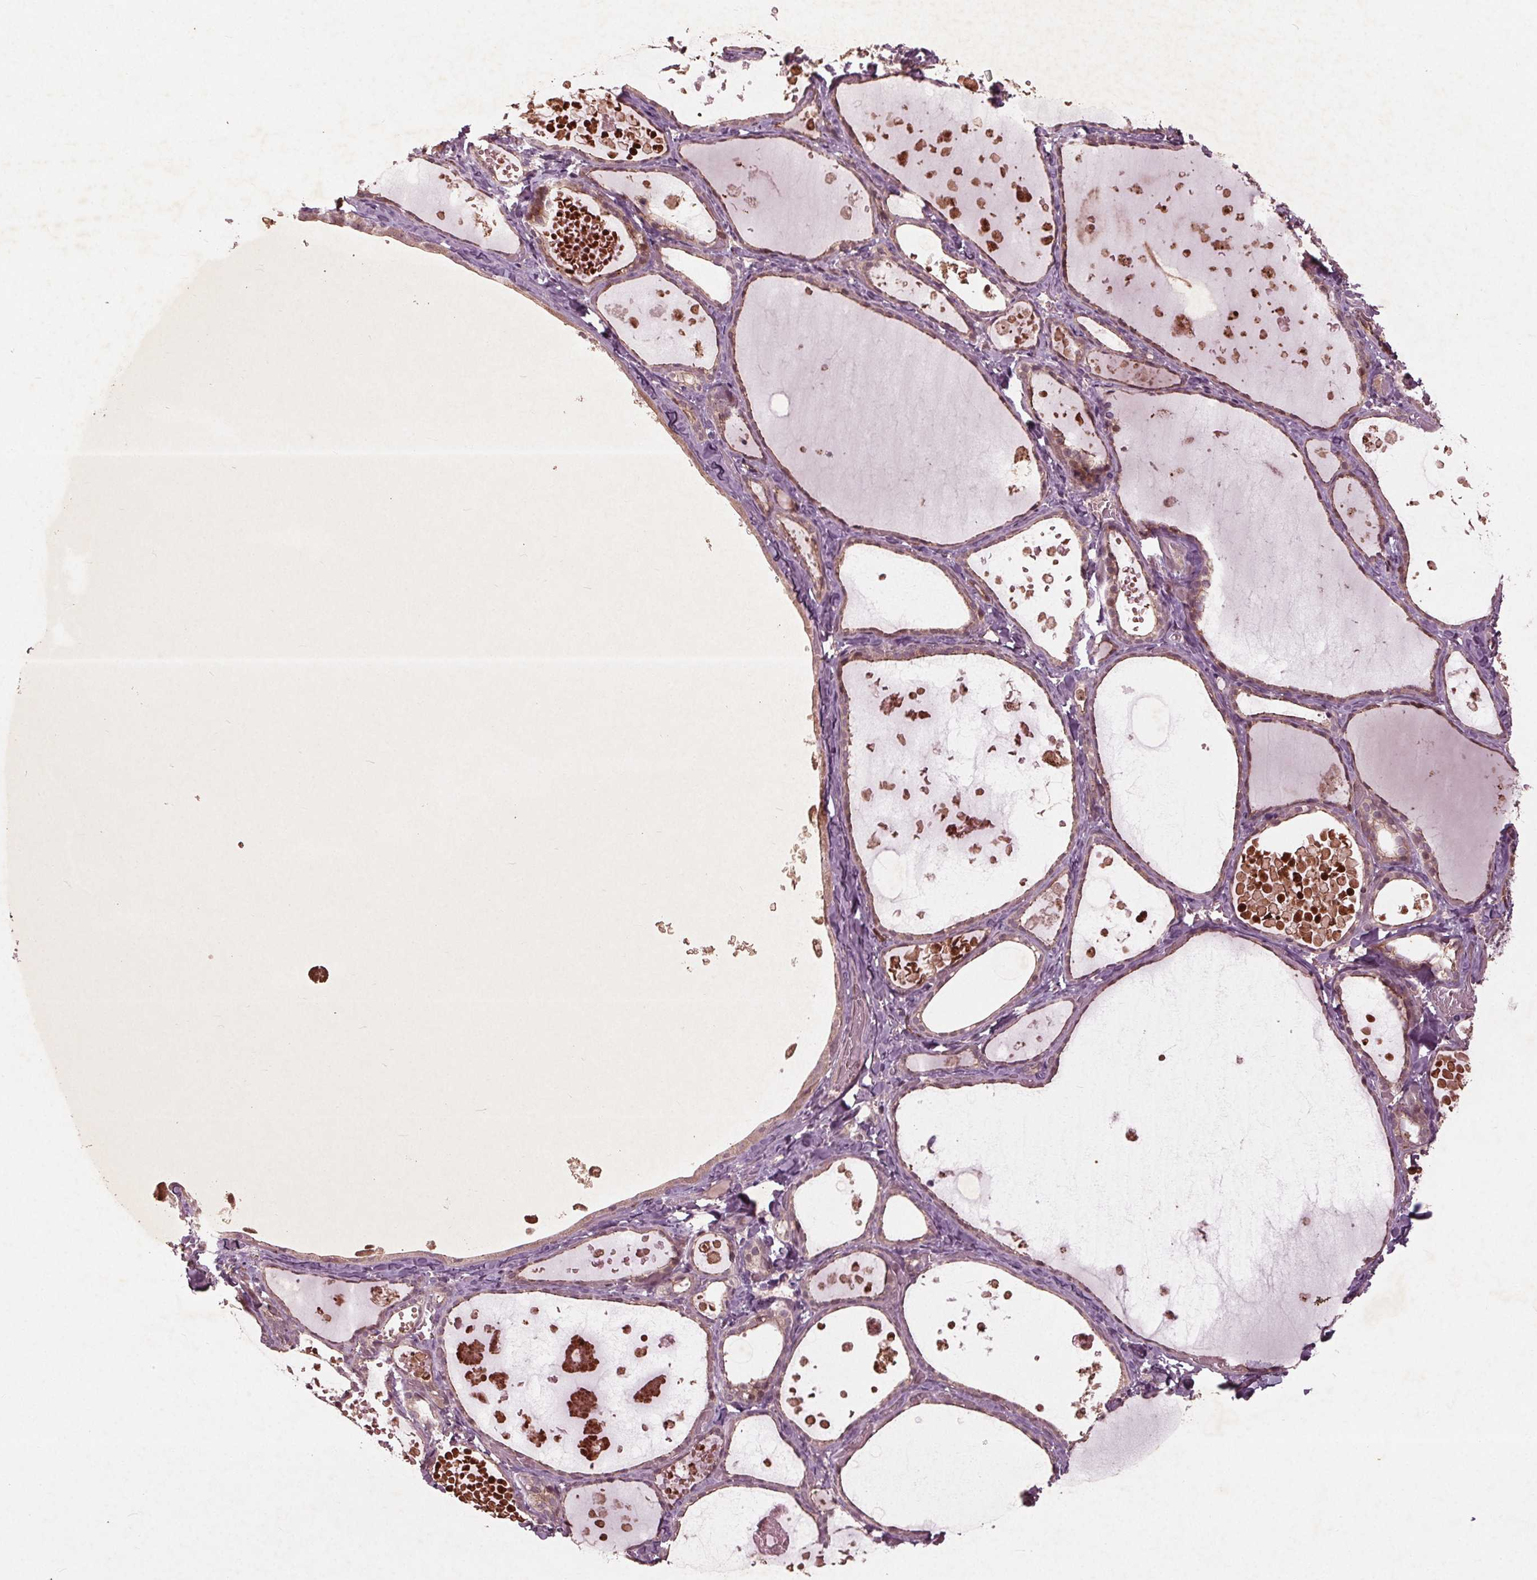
{"staining": {"intensity": "negative", "quantity": "none", "location": "none"}, "tissue": "thyroid gland", "cell_type": "Glandular cells", "image_type": "normal", "snomed": [{"axis": "morphology", "description": "Normal tissue, NOS"}, {"axis": "topography", "description": "Thyroid gland"}], "caption": "DAB immunohistochemical staining of normal thyroid gland exhibits no significant positivity in glandular cells.", "gene": "CDKL4", "patient": {"sex": "female", "age": 56}}